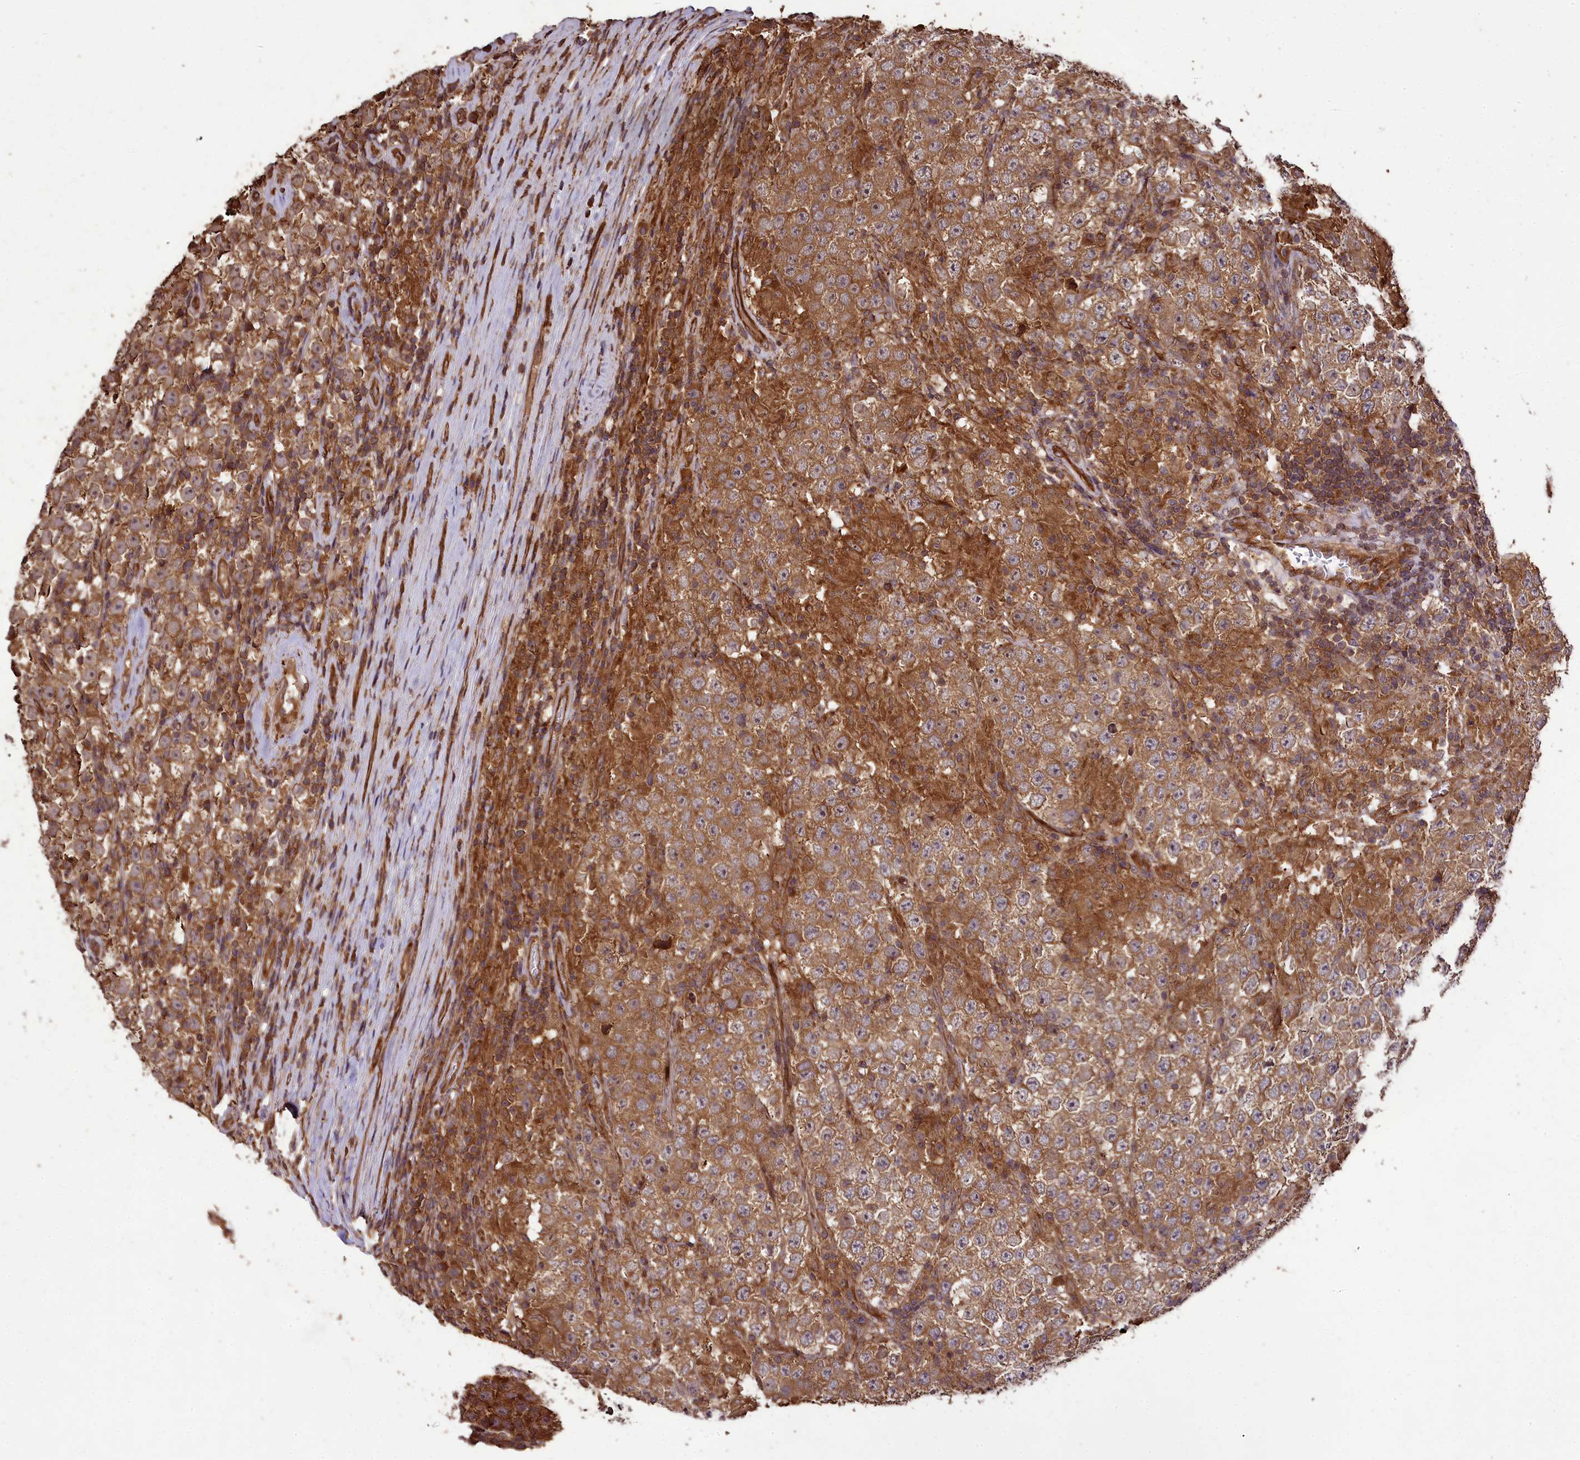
{"staining": {"intensity": "moderate", "quantity": ">75%", "location": "cytoplasmic/membranous"}, "tissue": "testis cancer", "cell_type": "Tumor cells", "image_type": "cancer", "snomed": [{"axis": "morphology", "description": "Normal tissue, NOS"}, {"axis": "morphology", "description": "Urothelial carcinoma, High grade"}, {"axis": "morphology", "description": "Seminoma, NOS"}, {"axis": "morphology", "description": "Carcinoma, Embryonal, NOS"}, {"axis": "topography", "description": "Urinary bladder"}, {"axis": "topography", "description": "Testis"}], "caption": "Brown immunohistochemical staining in testis high-grade urothelial carcinoma reveals moderate cytoplasmic/membranous expression in about >75% of tumor cells.", "gene": "TTLL10", "patient": {"sex": "male", "age": 41}}